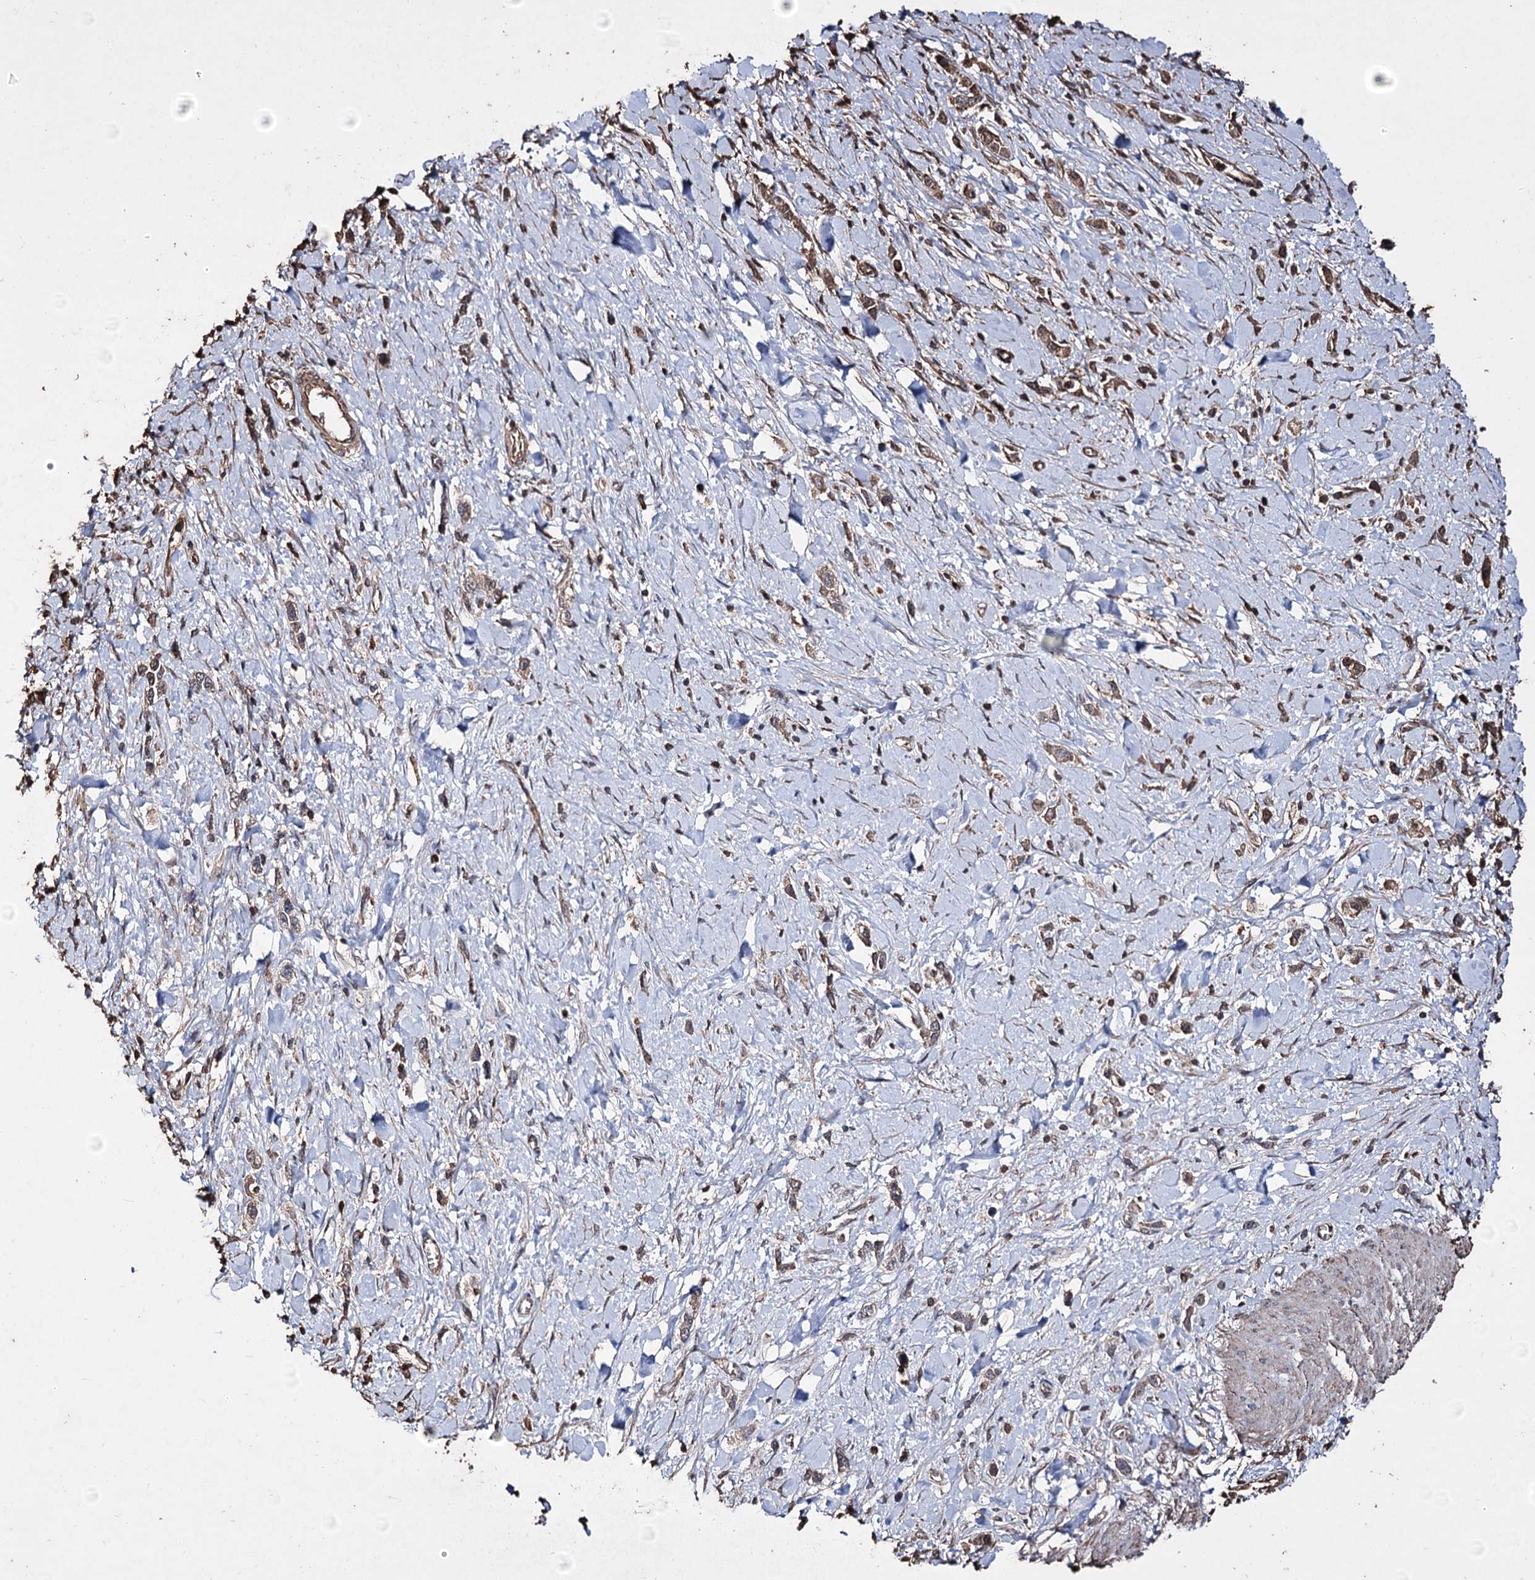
{"staining": {"intensity": "moderate", "quantity": ">75%", "location": "cytoplasmic/membranous"}, "tissue": "stomach cancer", "cell_type": "Tumor cells", "image_type": "cancer", "snomed": [{"axis": "morphology", "description": "Normal tissue, NOS"}, {"axis": "morphology", "description": "Adenocarcinoma, NOS"}, {"axis": "topography", "description": "Stomach, upper"}, {"axis": "topography", "description": "Stomach"}], "caption": "There is medium levels of moderate cytoplasmic/membranous positivity in tumor cells of stomach cancer (adenocarcinoma), as demonstrated by immunohistochemical staining (brown color).", "gene": "ZNF662", "patient": {"sex": "female", "age": 65}}